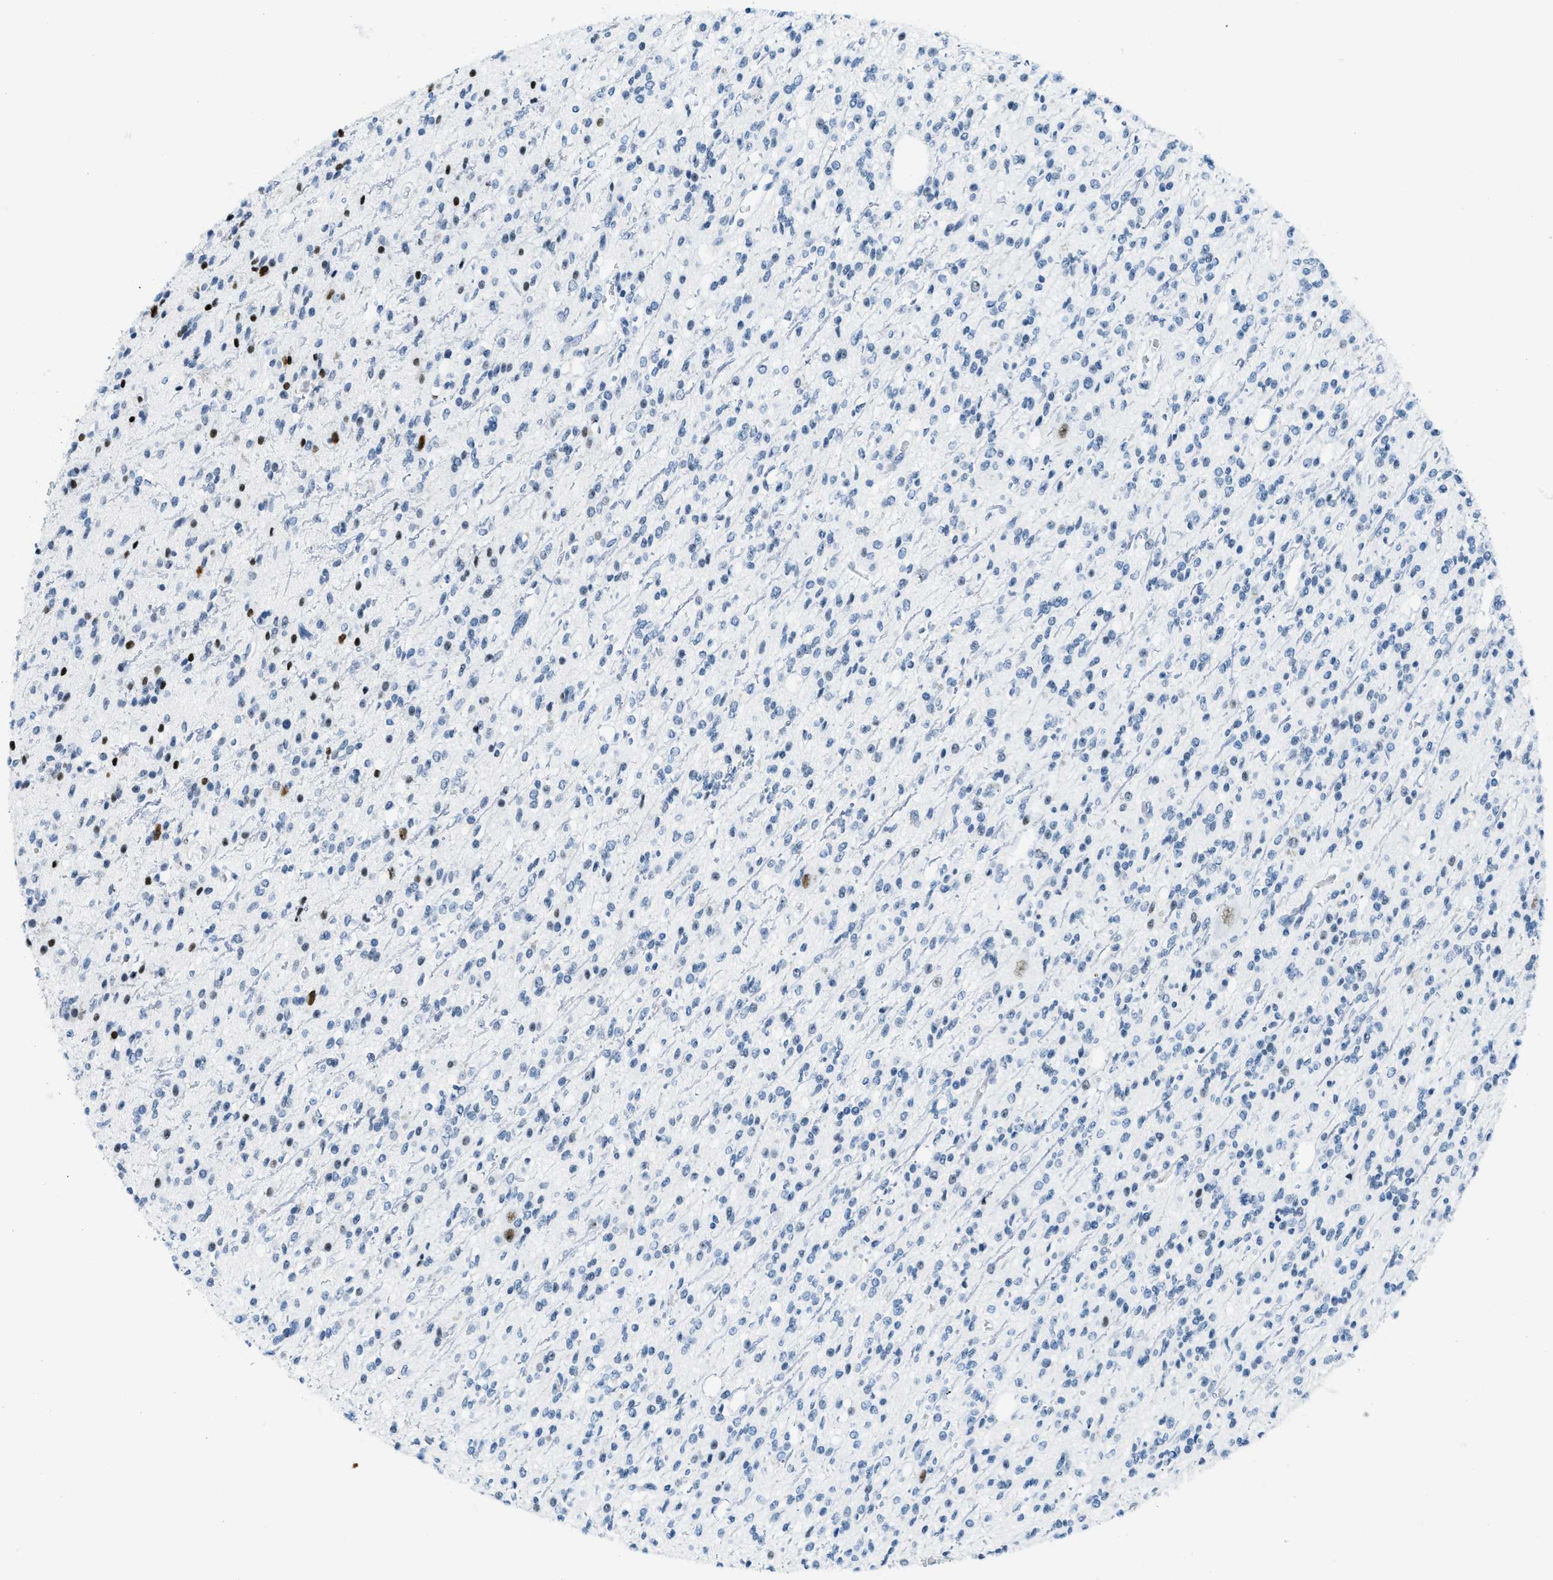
{"staining": {"intensity": "moderate", "quantity": "<25%", "location": "nuclear"}, "tissue": "glioma", "cell_type": "Tumor cells", "image_type": "cancer", "snomed": [{"axis": "morphology", "description": "Glioma, malignant, High grade"}, {"axis": "topography", "description": "Brain"}], "caption": "Brown immunohistochemical staining in glioma reveals moderate nuclear expression in approximately <25% of tumor cells. (Brightfield microscopy of DAB IHC at high magnification).", "gene": "PLA2G2A", "patient": {"sex": "male", "age": 34}}